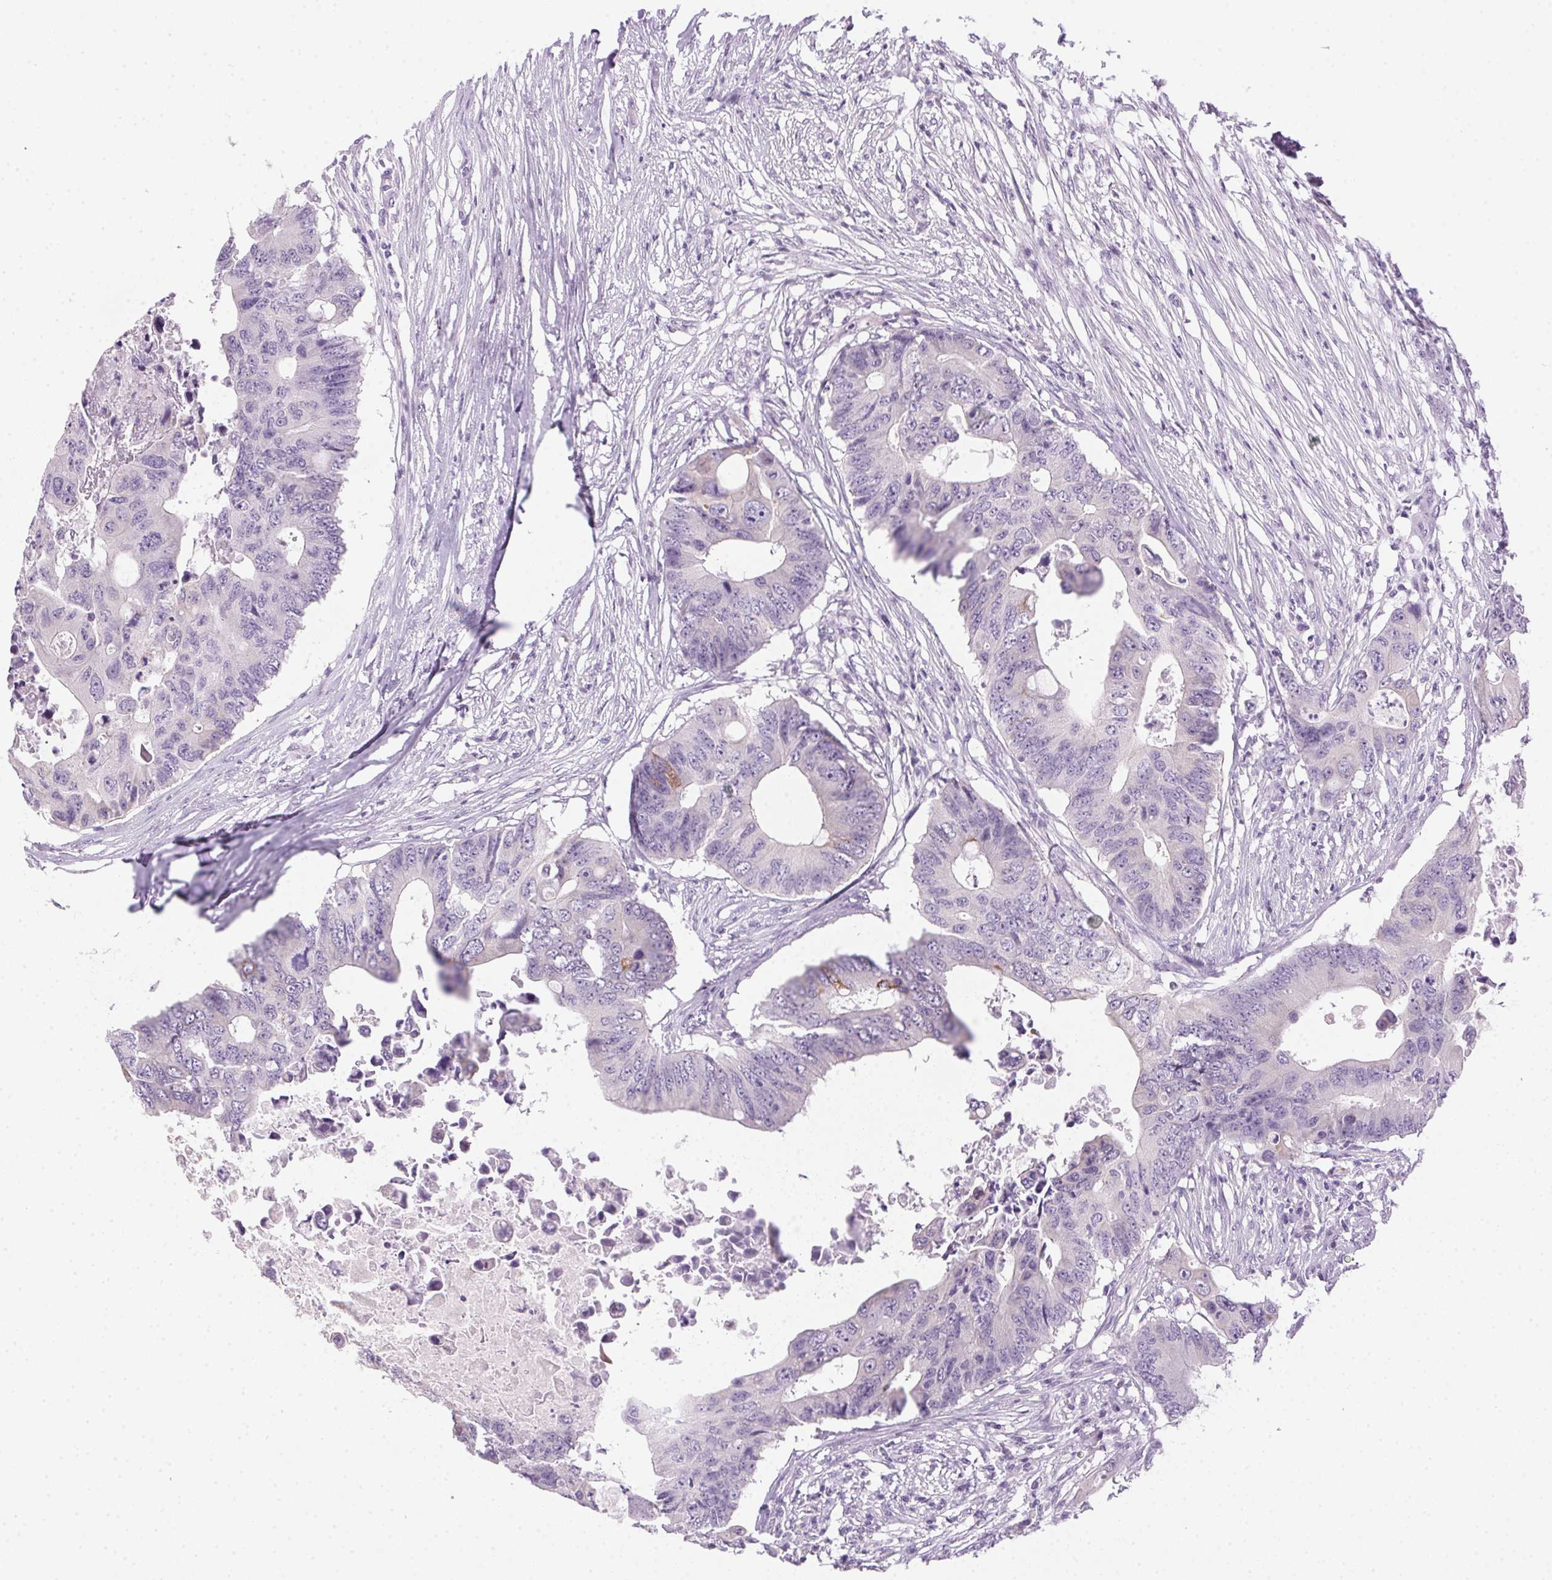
{"staining": {"intensity": "weak", "quantity": "<25%", "location": "cytoplasmic/membranous"}, "tissue": "colorectal cancer", "cell_type": "Tumor cells", "image_type": "cancer", "snomed": [{"axis": "morphology", "description": "Adenocarcinoma, NOS"}, {"axis": "topography", "description": "Colon"}], "caption": "High power microscopy micrograph of an immunohistochemistry micrograph of colorectal adenocarcinoma, revealing no significant expression in tumor cells.", "gene": "POPDC2", "patient": {"sex": "male", "age": 71}}